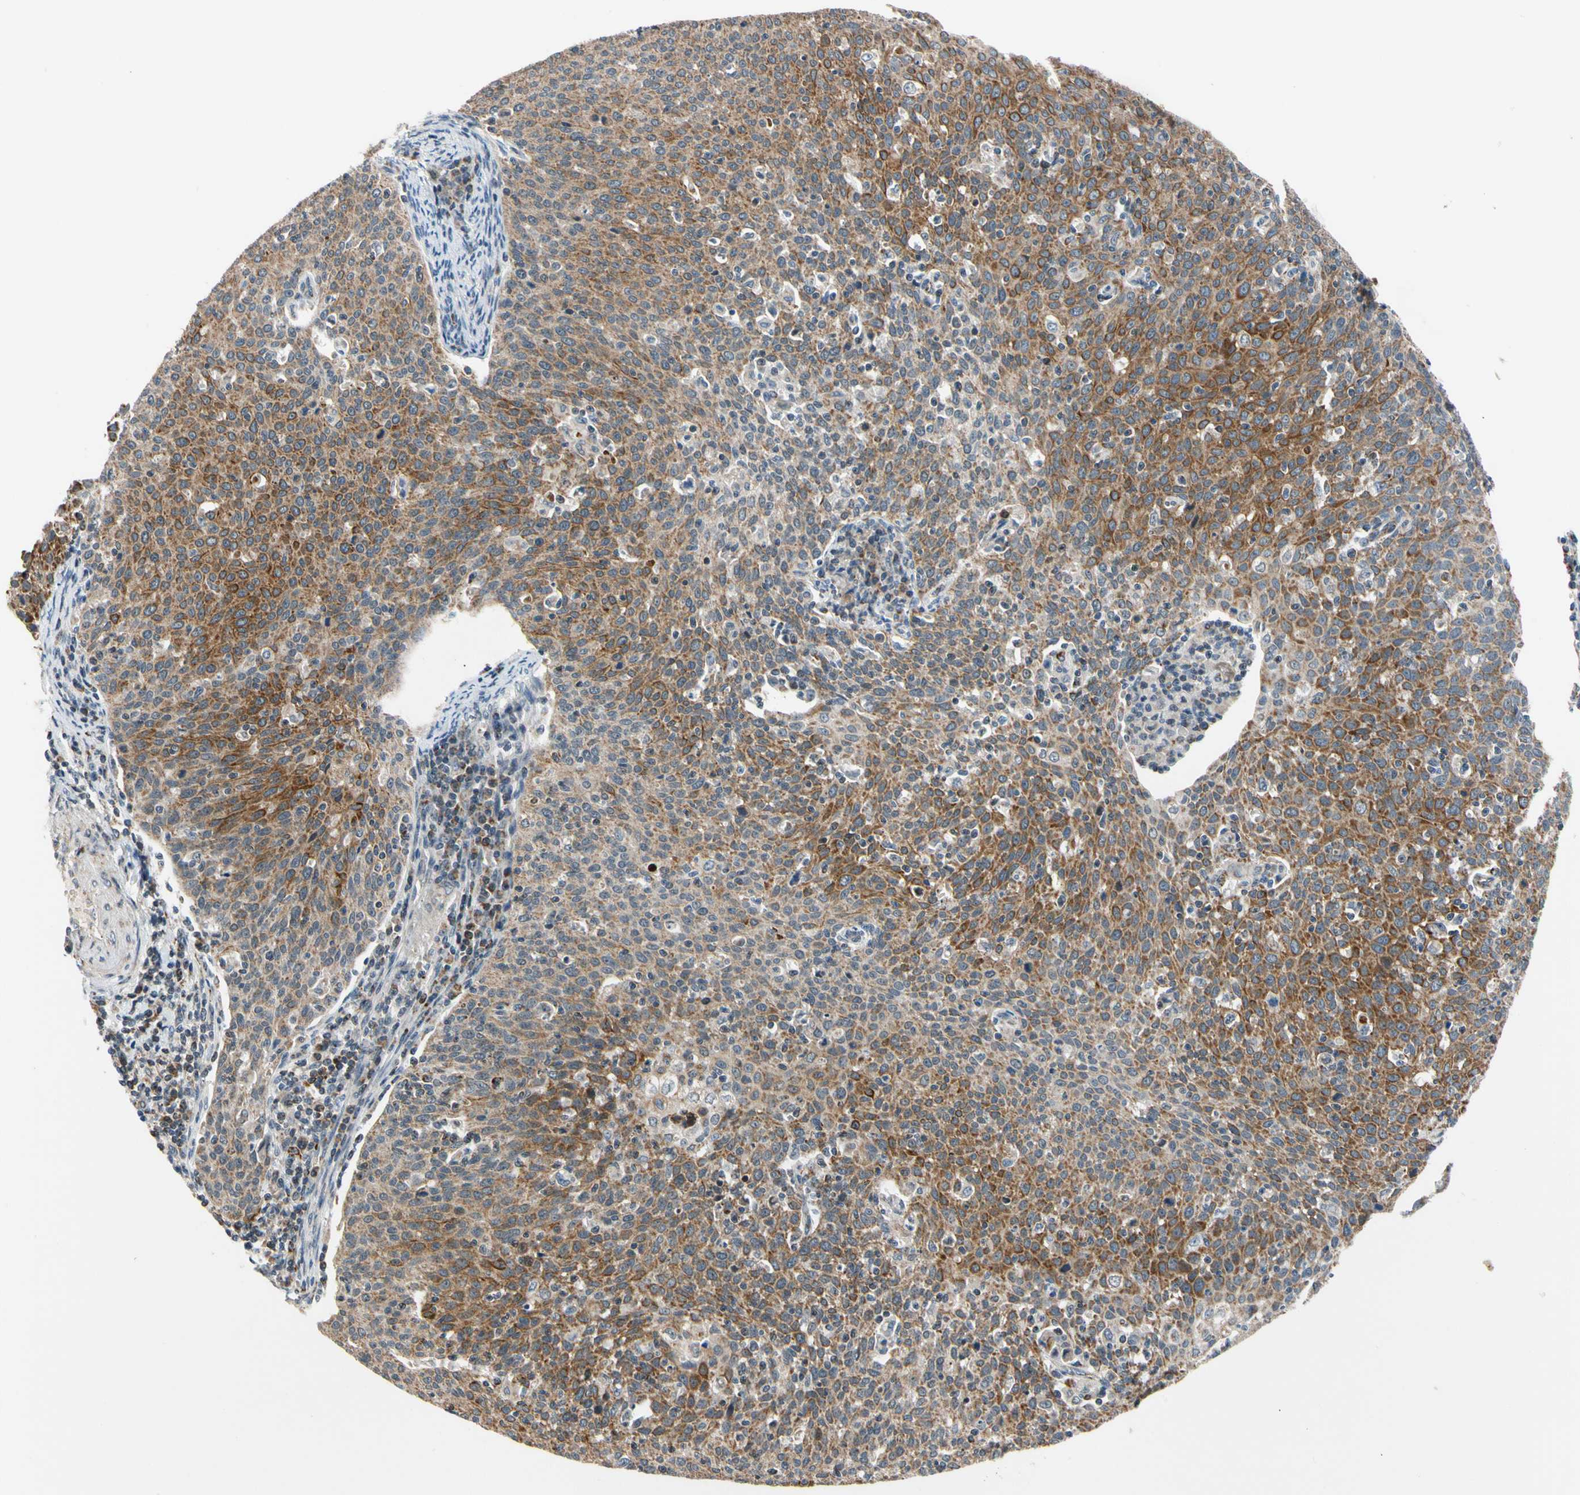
{"staining": {"intensity": "moderate", "quantity": ">75%", "location": "cytoplasmic/membranous"}, "tissue": "cervical cancer", "cell_type": "Tumor cells", "image_type": "cancer", "snomed": [{"axis": "morphology", "description": "Squamous cell carcinoma, NOS"}, {"axis": "topography", "description": "Cervix"}], "caption": "This is a micrograph of immunohistochemistry (IHC) staining of cervical cancer, which shows moderate expression in the cytoplasmic/membranous of tumor cells.", "gene": "KHDC4", "patient": {"sex": "female", "age": 38}}